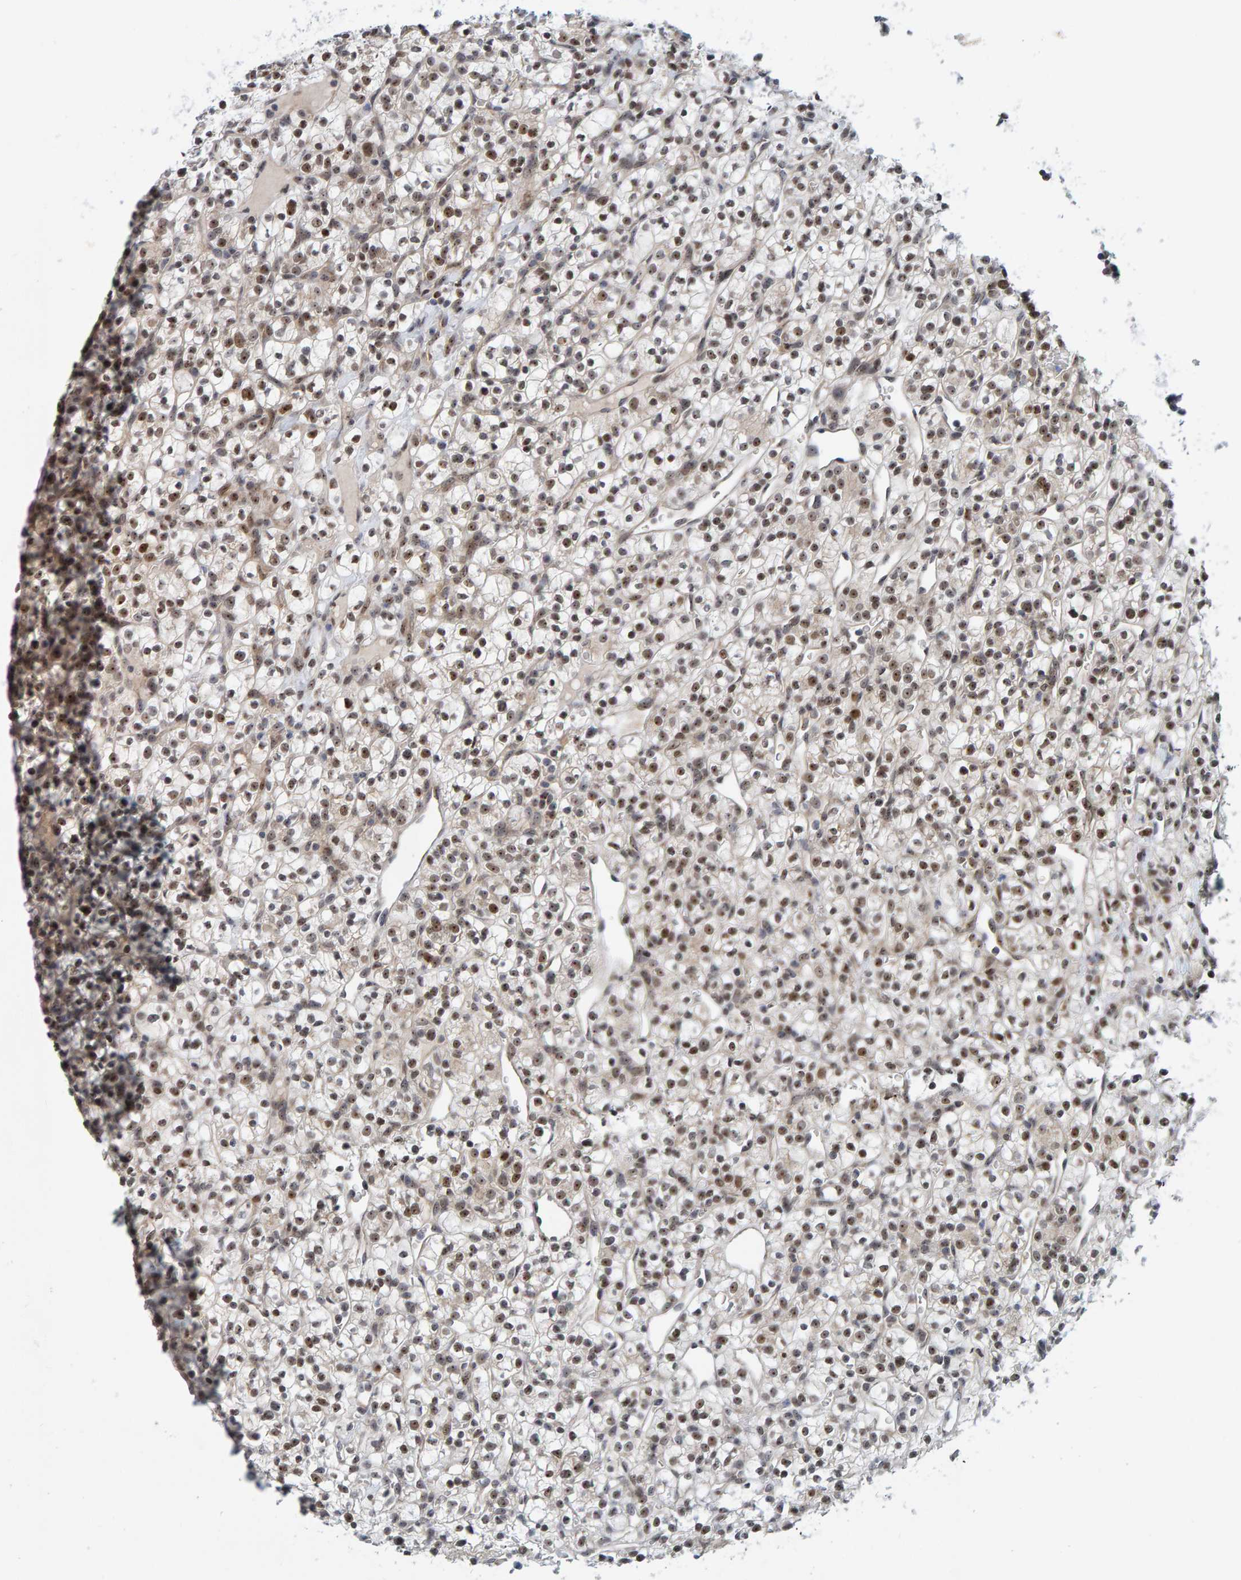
{"staining": {"intensity": "moderate", "quantity": ">75%", "location": "nuclear"}, "tissue": "renal cancer", "cell_type": "Tumor cells", "image_type": "cancer", "snomed": [{"axis": "morphology", "description": "Adenocarcinoma, NOS"}, {"axis": "topography", "description": "Kidney"}], "caption": "Immunohistochemical staining of human adenocarcinoma (renal) reveals moderate nuclear protein staining in approximately >75% of tumor cells.", "gene": "POLR1E", "patient": {"sex": "female", "age": 57}}